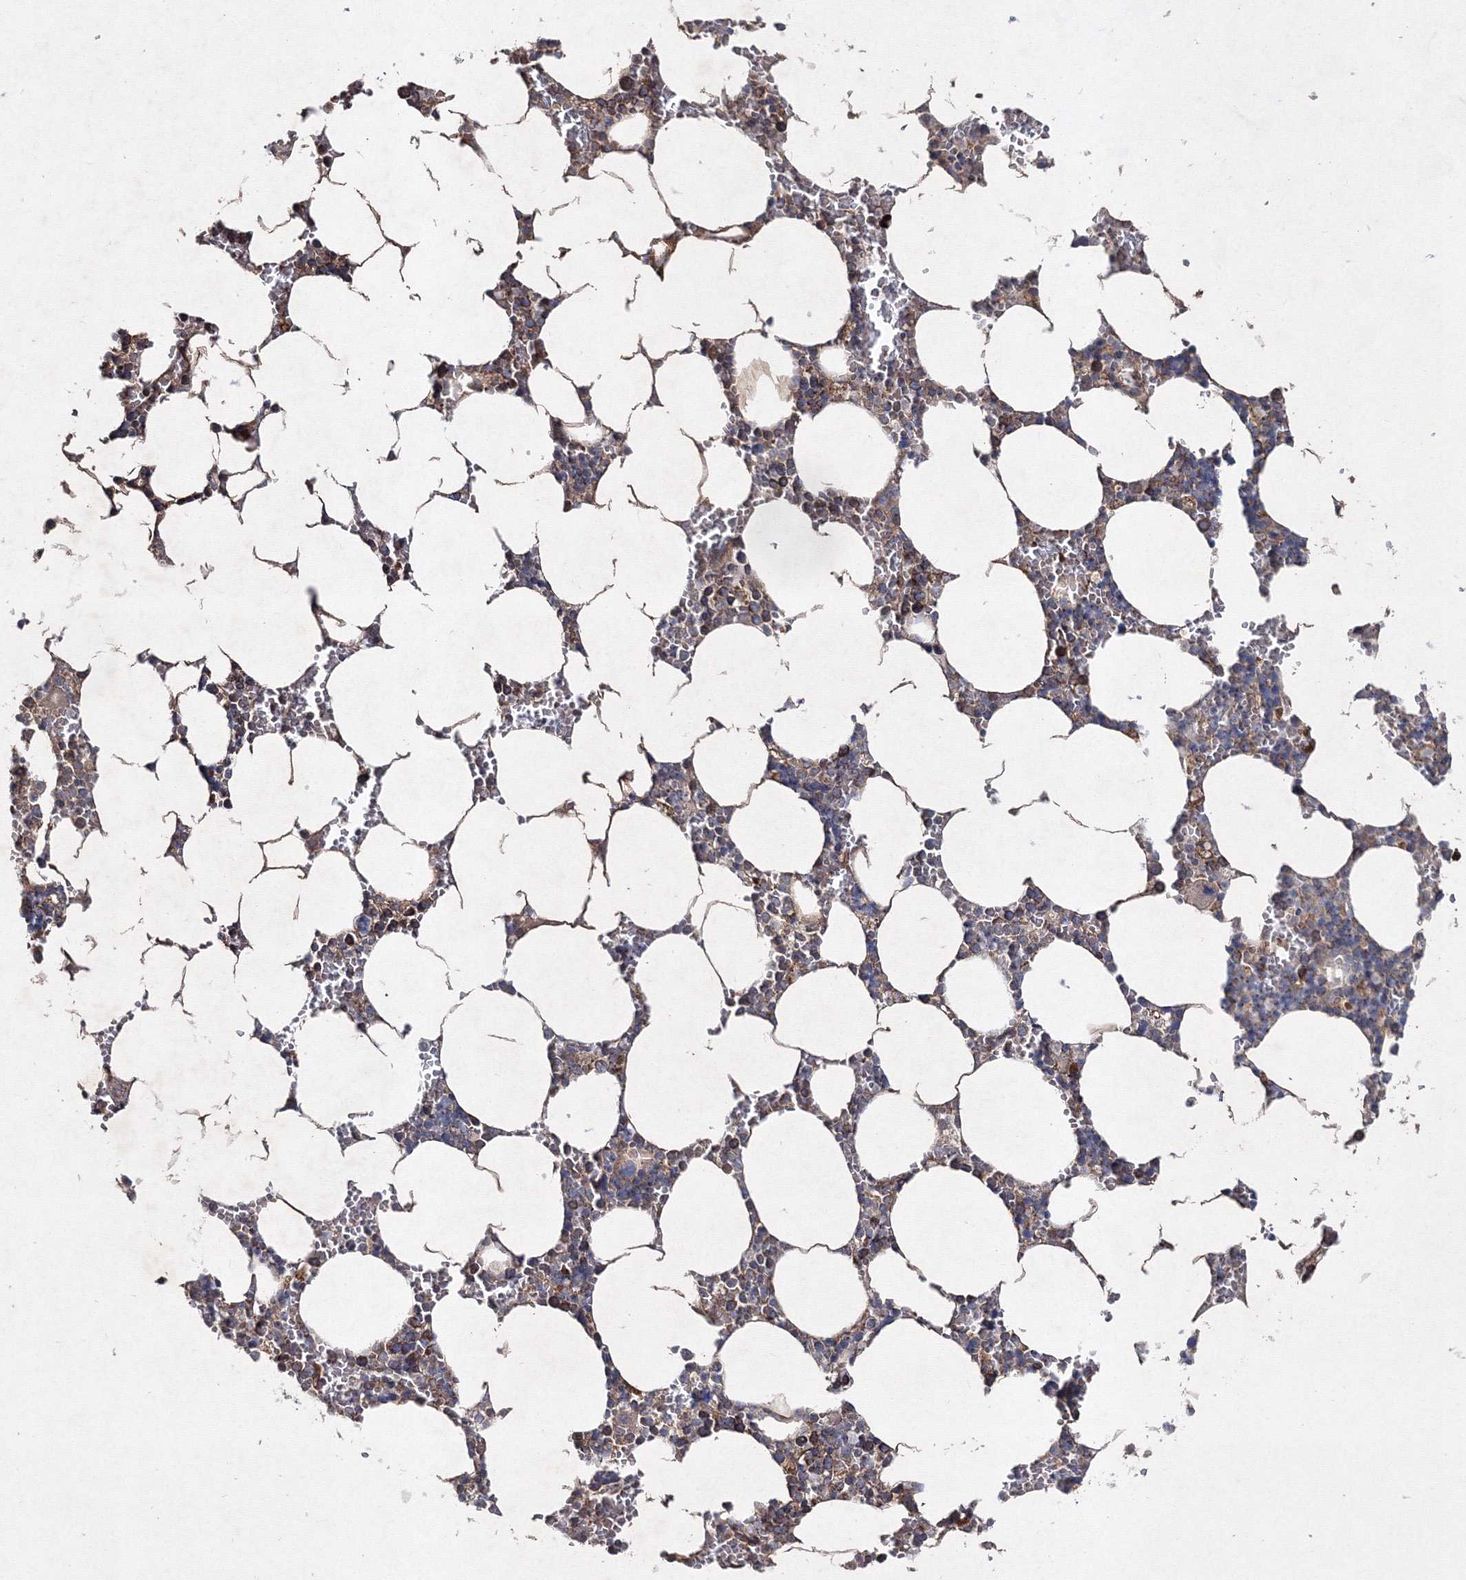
{"staining": {"intensity": "strong", "quantity": "25%-75%", "location": "cytoplasmic/membranous"}, "tissue": "bone marrow", "cell_type": "Hematopoietic cells", "image_type": "normal", "snomed": [{"axis": "morphology", "description": "Normal tissue, NOS"}, {"axis": "topography", "description": "Bone marrow"}], "caption": "This image reveals immunohistochemistry staining of normal bone marrow, with high strong cytoplasmic/membranous staining in approximately 25%-75% of hematopoietic cells.", "gene": "GFM1", "patient": {"sex": "male", "age": 70}}